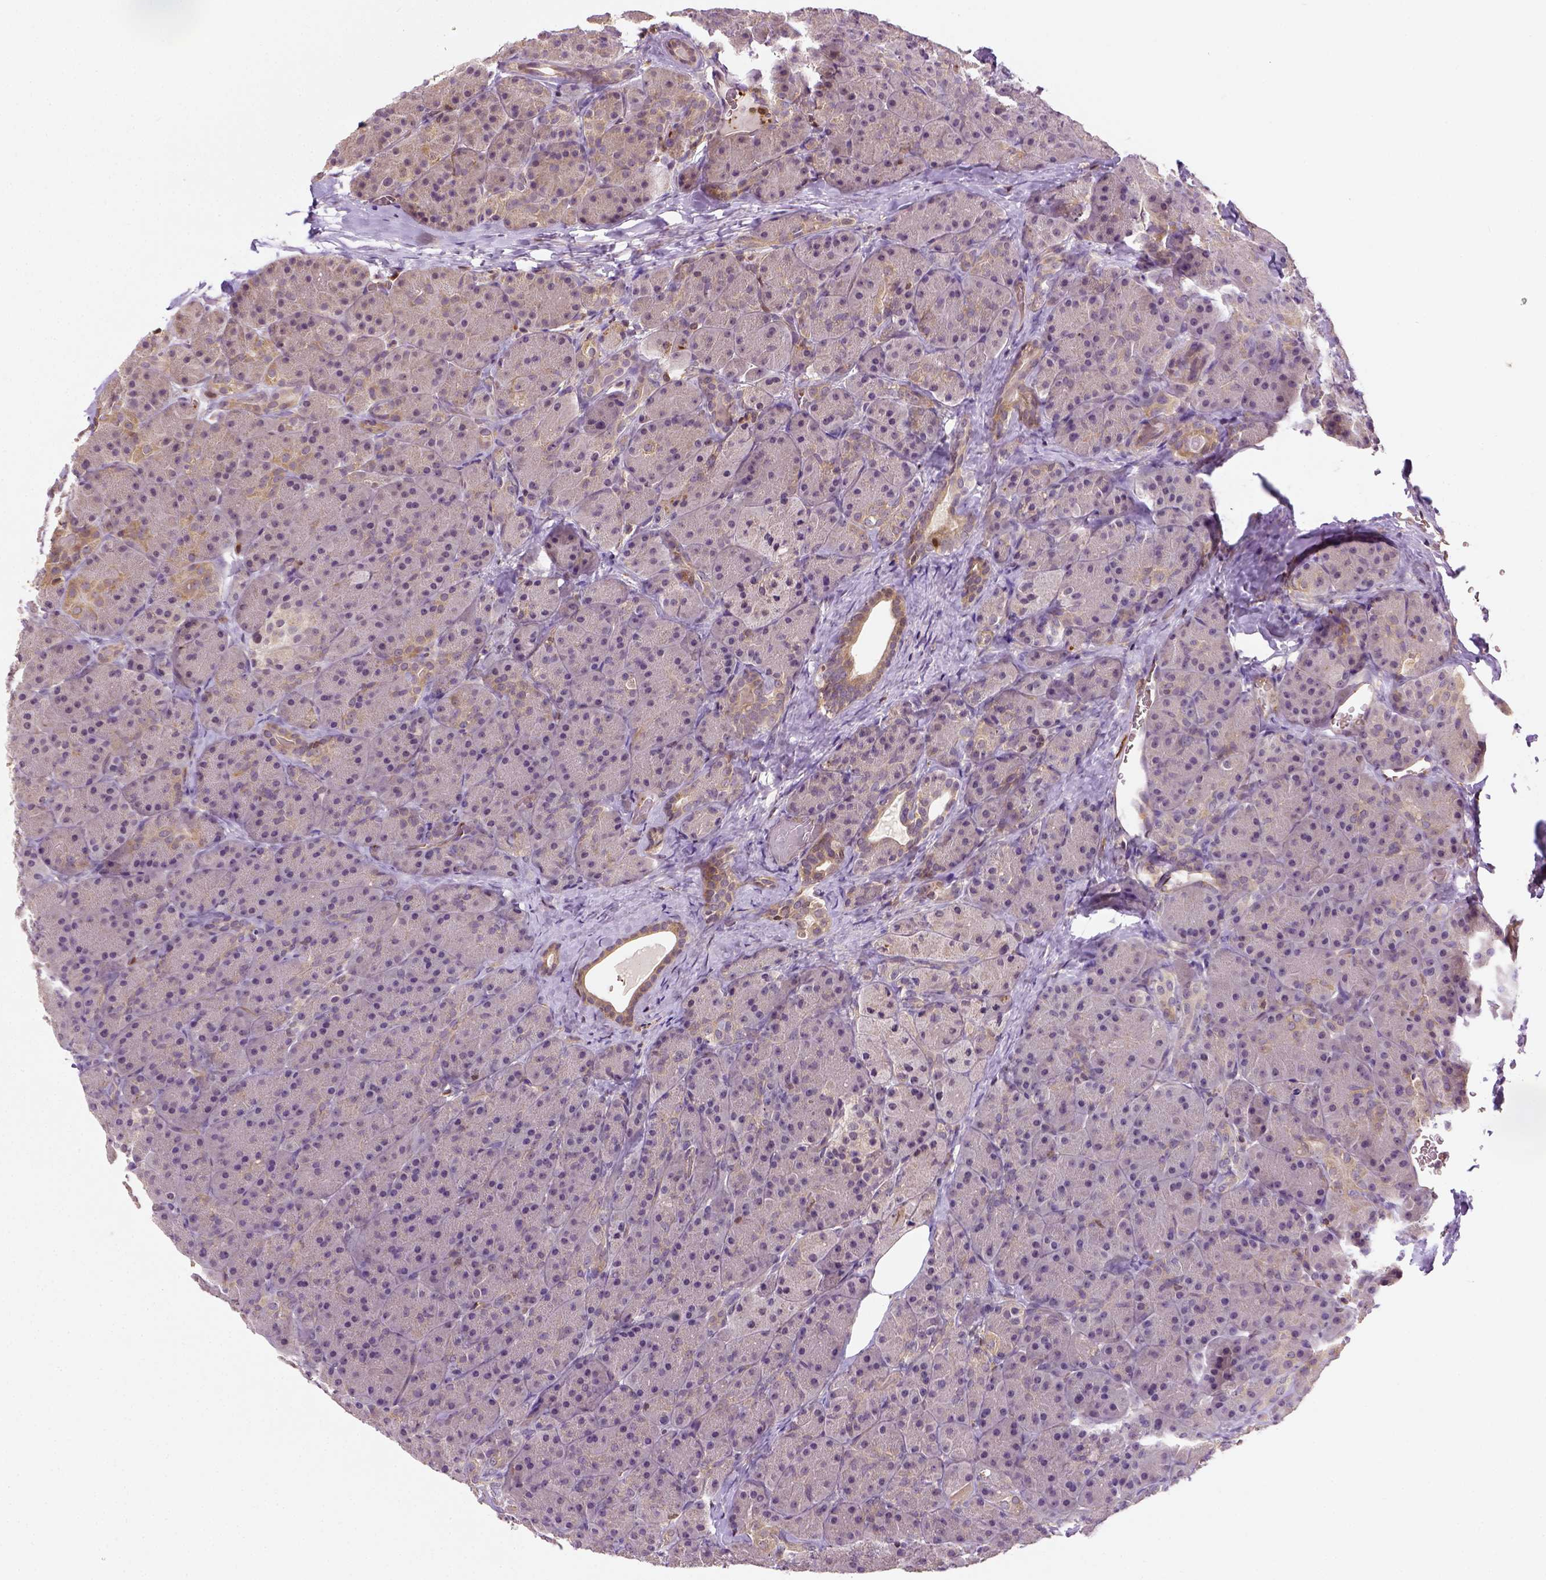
{"staining": {"intensity": "moderate", "quantity": "<25%", "location": "cytoplasmic/membranous"}, "tissue": "pancreas", "cell_type": "Exocrine glandular cells", "image_type": "normal", "snomed": [{"axis": "morphology", "description": "Normal tissue, NOS"}, {"axis": "topography", "description": "Pancreas"}], "caption": "Protein expression analysis of unremarkable pancreas displays moderate cytoplasmic/membranous positivity in approximately <25% of exocrine glandular cells. (Brightfield microscopy of DAB IHC at high magnification).", "gene": "MATK", "patient": {"sex": "male", "age": 57}}